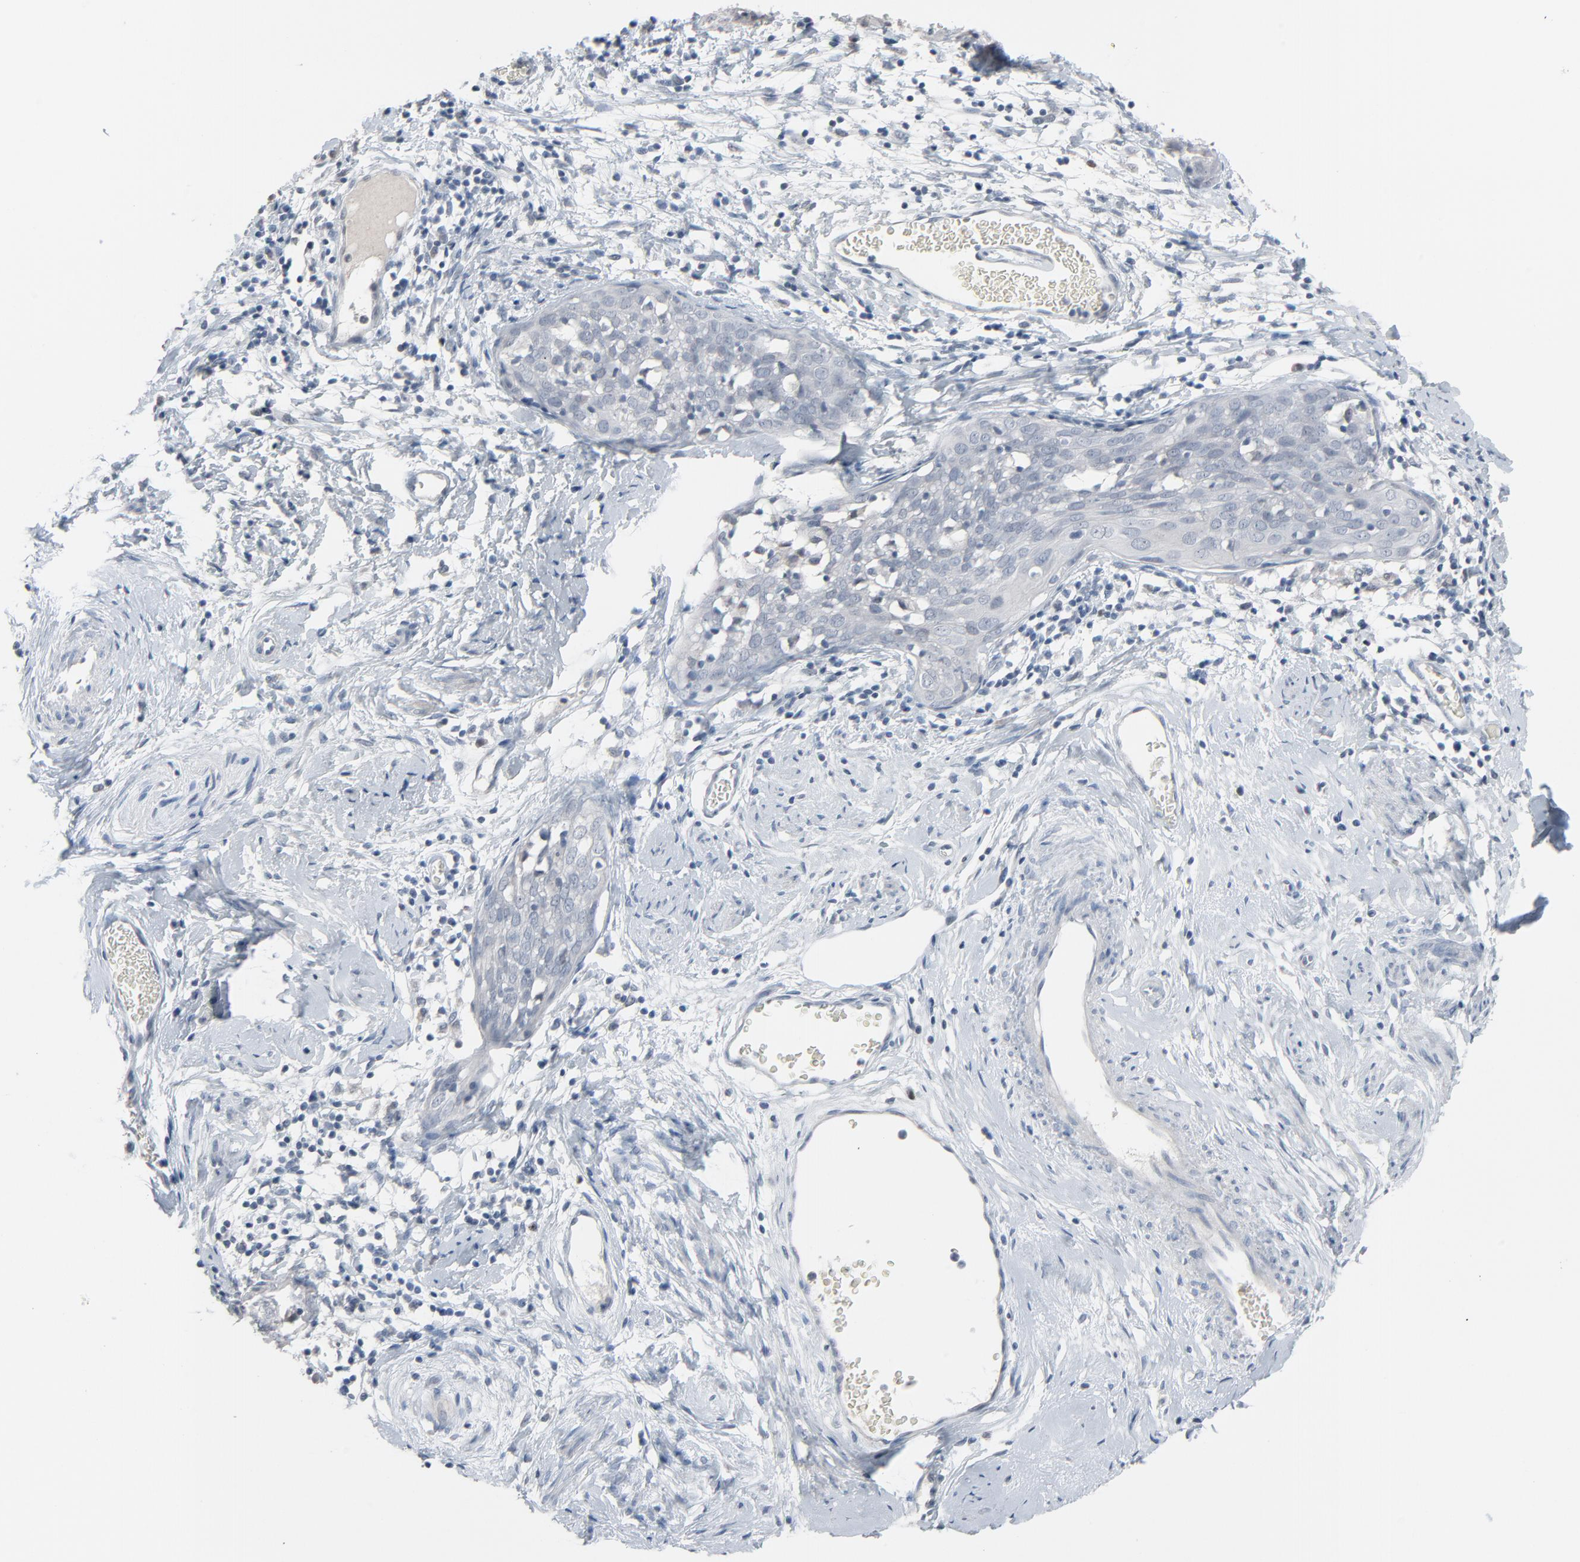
{"staining": {"intensity": "negative", "quantity": "none", "location": "none"}, "tissue": "cervical cancer", "cell_type": "Tumor cells", "image_type": "cancer", "snomed": [{"axis": "morphology", "description": "Normal tissue, NOS"}, {"axis": "morphology", "description": "Squamous cell carcinoma, NOS"}, {"axis": "topography", "description": "Cervix"}], "caption": "There is no significant expression in tumor cells of cervical squamous cell carcinoma.", "gene": "SAGE1", "patient": {"sex": "female", "age": 67}}